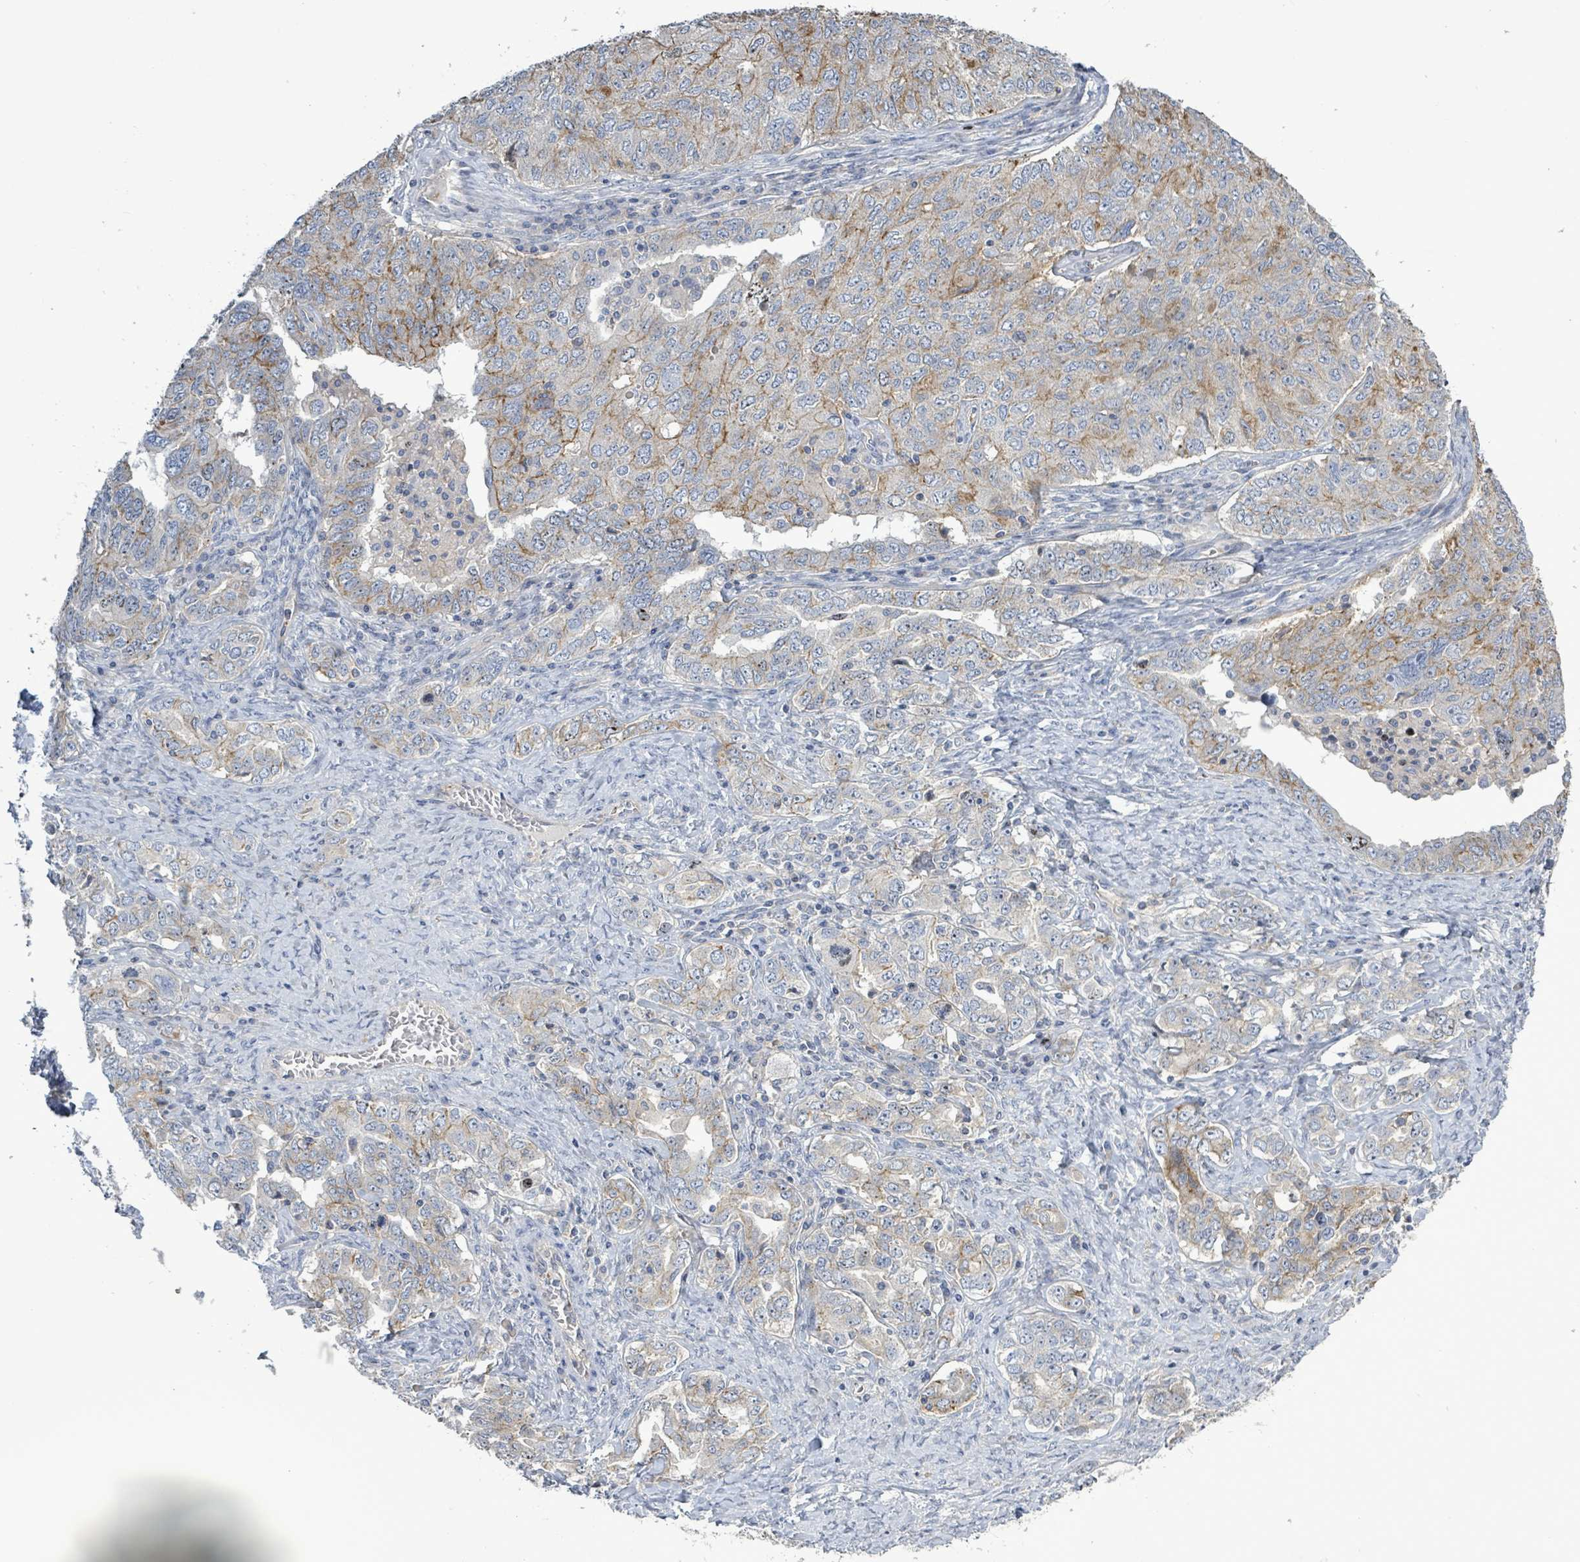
{"staining": {"intensity": "moderate", "quantity": "<25%", "location": "cytoplasmic/membranous"}, "tissue": "ovarian cancer", "cell_type": "Tumor cells", "image_type": "cancer", "snomed": [{"axis": "morphology", "description": "Carcinoma, endometroid"}, {"axis": "topography", "description": "Ovary"}], "caption": "Ovarian cancer stained with a protein marker shows moderate staining in tumor cells.", "gene": "KRAS", "patient": {"sex": "female", "age": 62}}